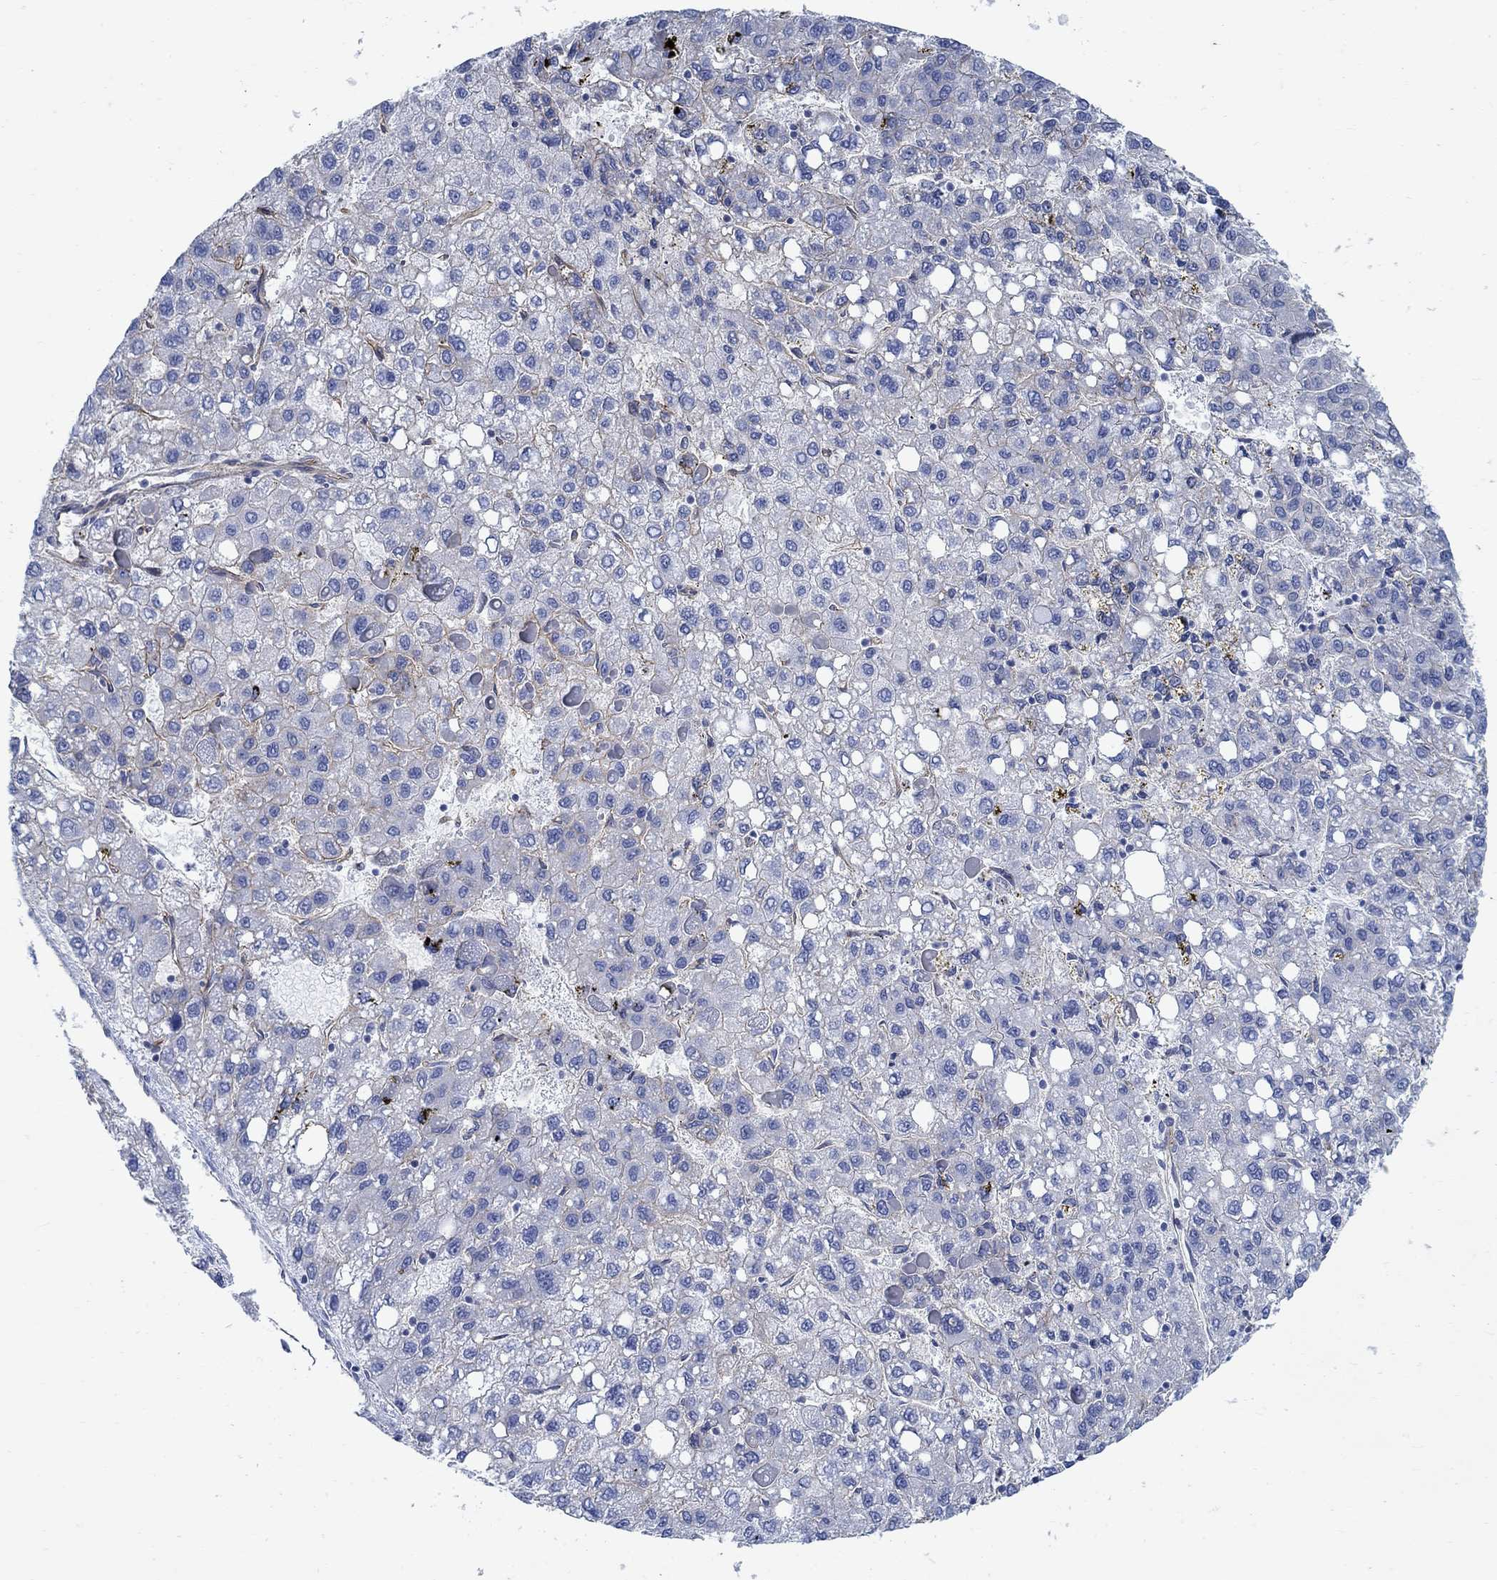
{"staining": {"intensity": "weak", "quantity": "<25%", "location": "cytoplasmic/membranous"}, "tissue": "liver cancer", "cell_type": "Tumor cells", "image_type": "cancer", "snomed": [{"axis": "morphology", "description": "Carcinoma, Hepatocellular, NOS"}, {"axis": "topography", "description": "Liver"}], "caption": "An image of liver hepatocellular carcinoma stained for a protein demonstrates no brown staining in tumor cells. (DAB (3,3'-diaminobenzidine) immunohistochemistry (IHC), high magnification).", "gene": "TMEM198", "patient": {"sex": "female", "age": 82}}